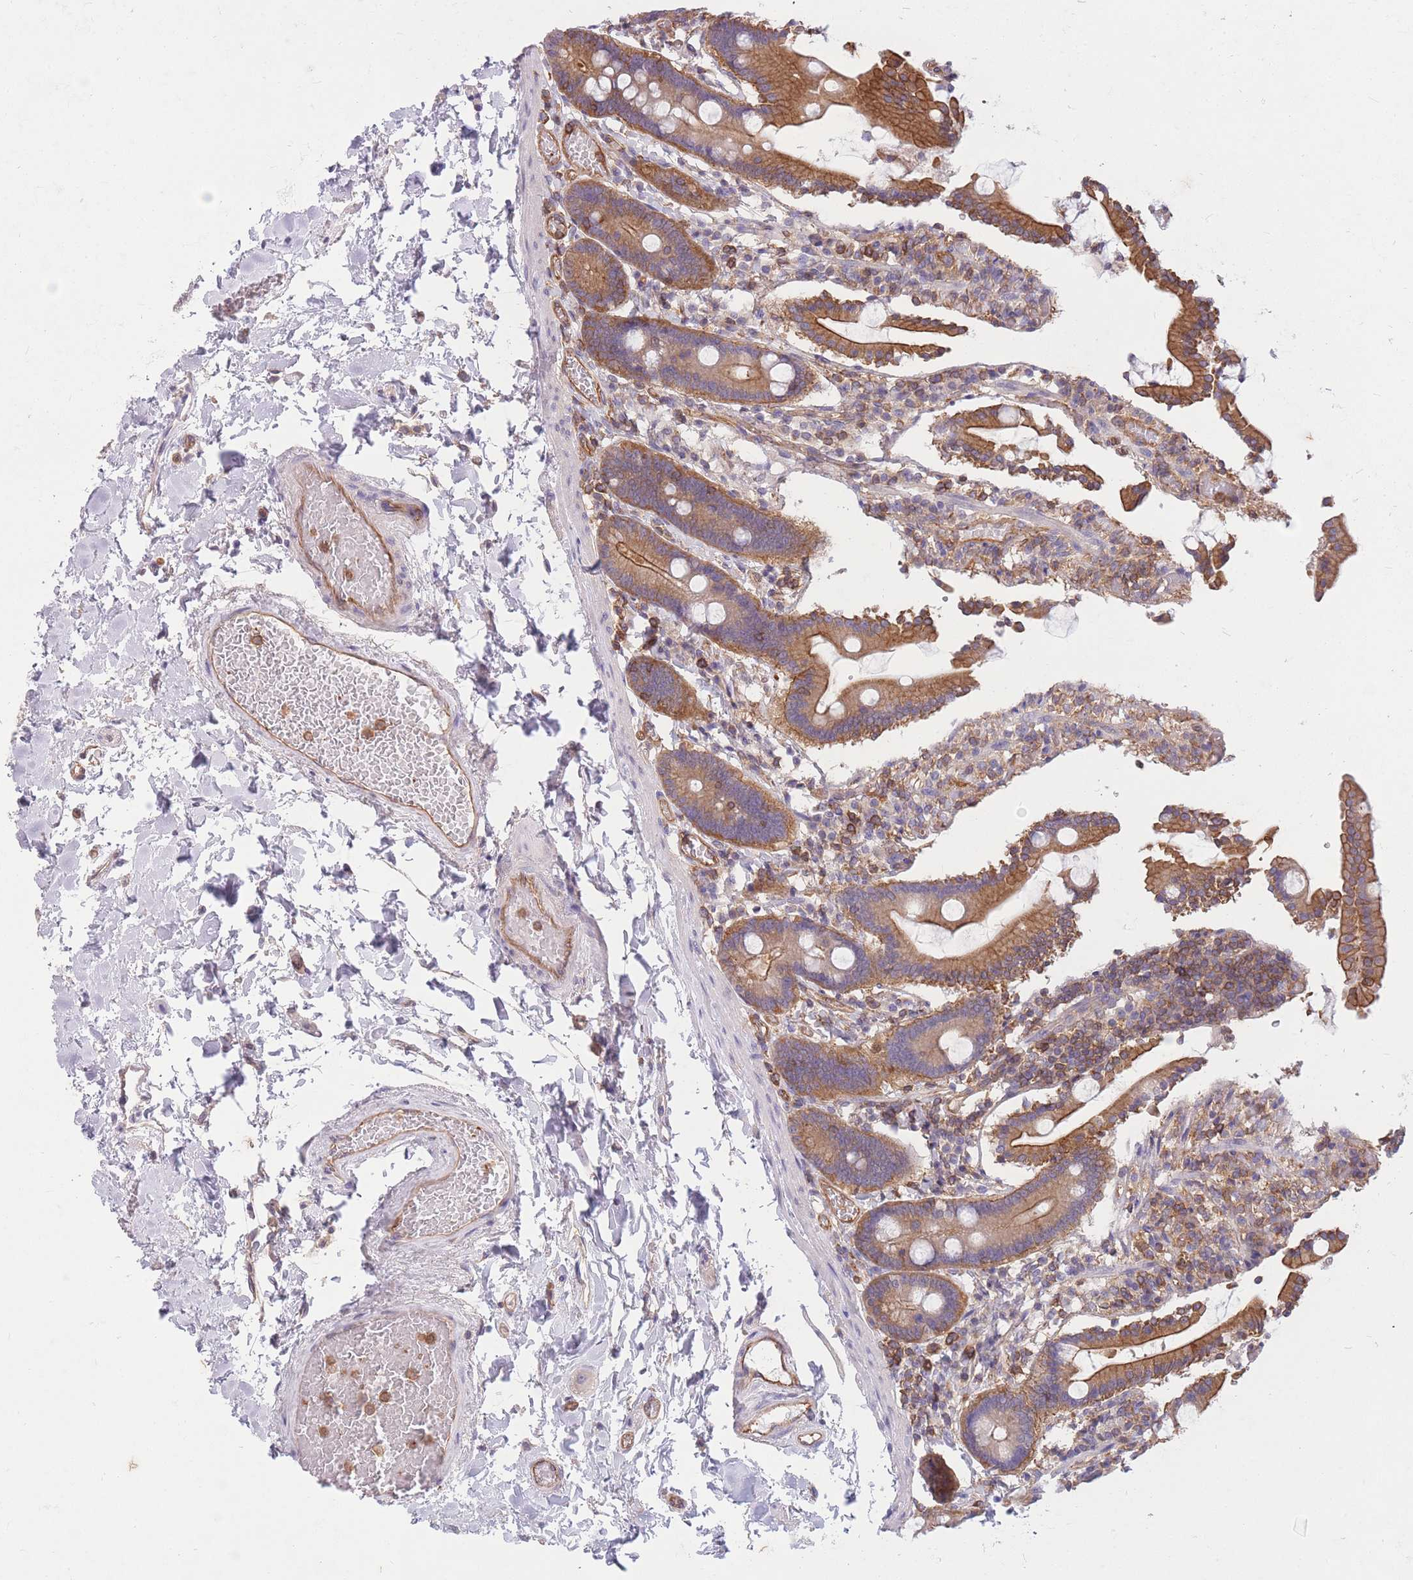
{"staining": {"intensity": "strong", "quantity": ">75%", "location": "cytoplasmic/membranous"}, "tissue": "duodenum", "cell_type": "Glandular cells", "image_type": "normal", "snomed": [{"axis": "morphology", "description": "Normal tissue, NOS"}, {"axis": "topography", "description": "Duodenum"}], "caption": "Immunohistochemical staining of unremarkable duodenum reveals high levels of strong cytoplasmic/membranous expression in approximately >75% of glandular cells.", "gene": "GGA1", "patient": {"sex": "male", "age": 55}}